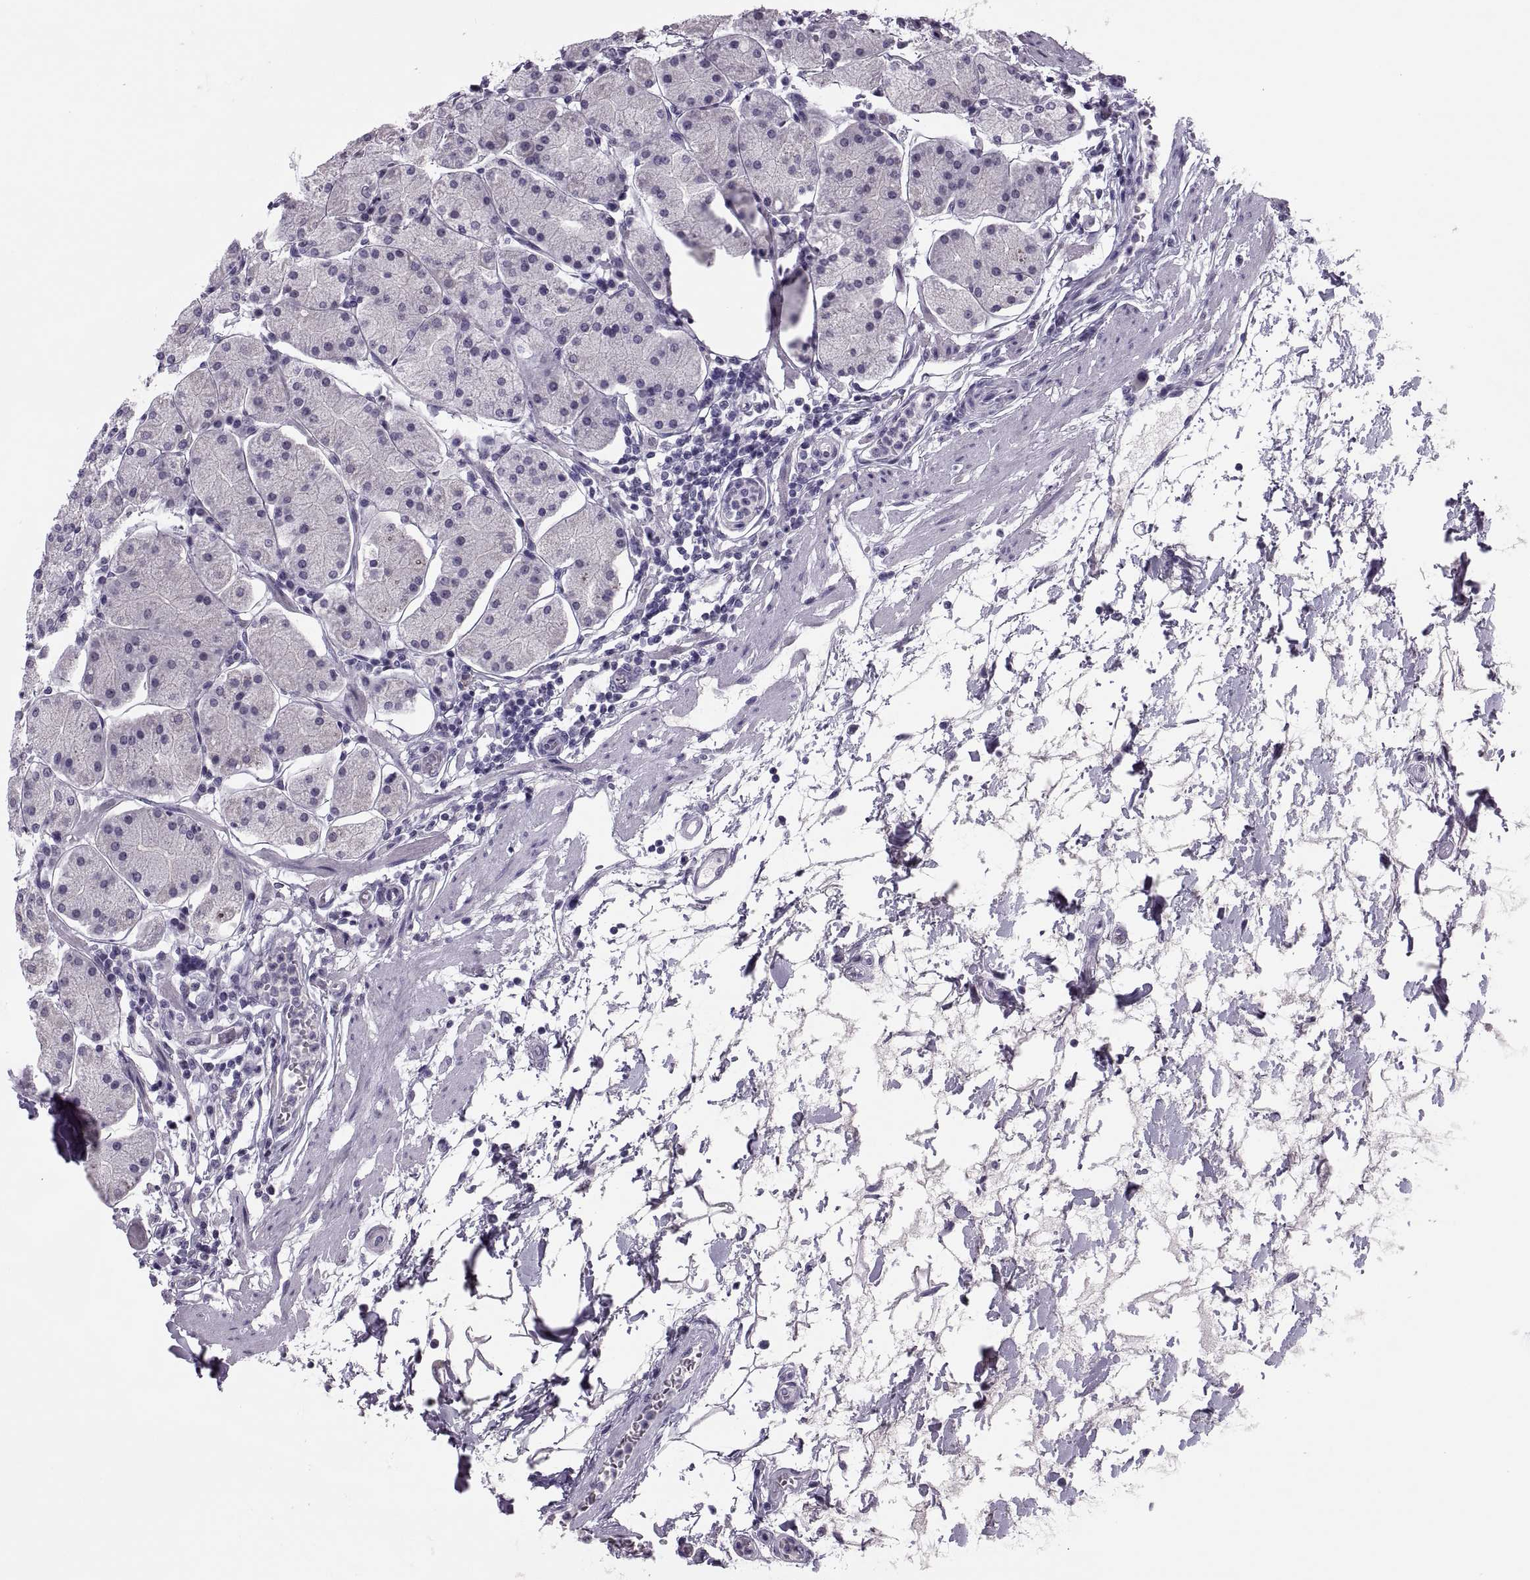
{"staining": {"intensity": "weak", "quantity": "<25%", "location": "cytoplasmic/membranous"}, "tissue": "stomach", "cell_type": "Glandular cells", "image_type": "normal", "snomed": [{"axis": "morphology", "description": "Normal tissue, NOS"}, {"axis": "topography", "description": "Stomach"}], "caption": "Immunohistochemistry (IHC) of benign stomach demonstrates no expression in glandular cells. Brightfield microscopy of IHC stained with DAB (brown) and hematoxylin (blue), captured at high magnification.", "gene": "SYNGR4", "patient": {"sex": "male", "age": 54}}